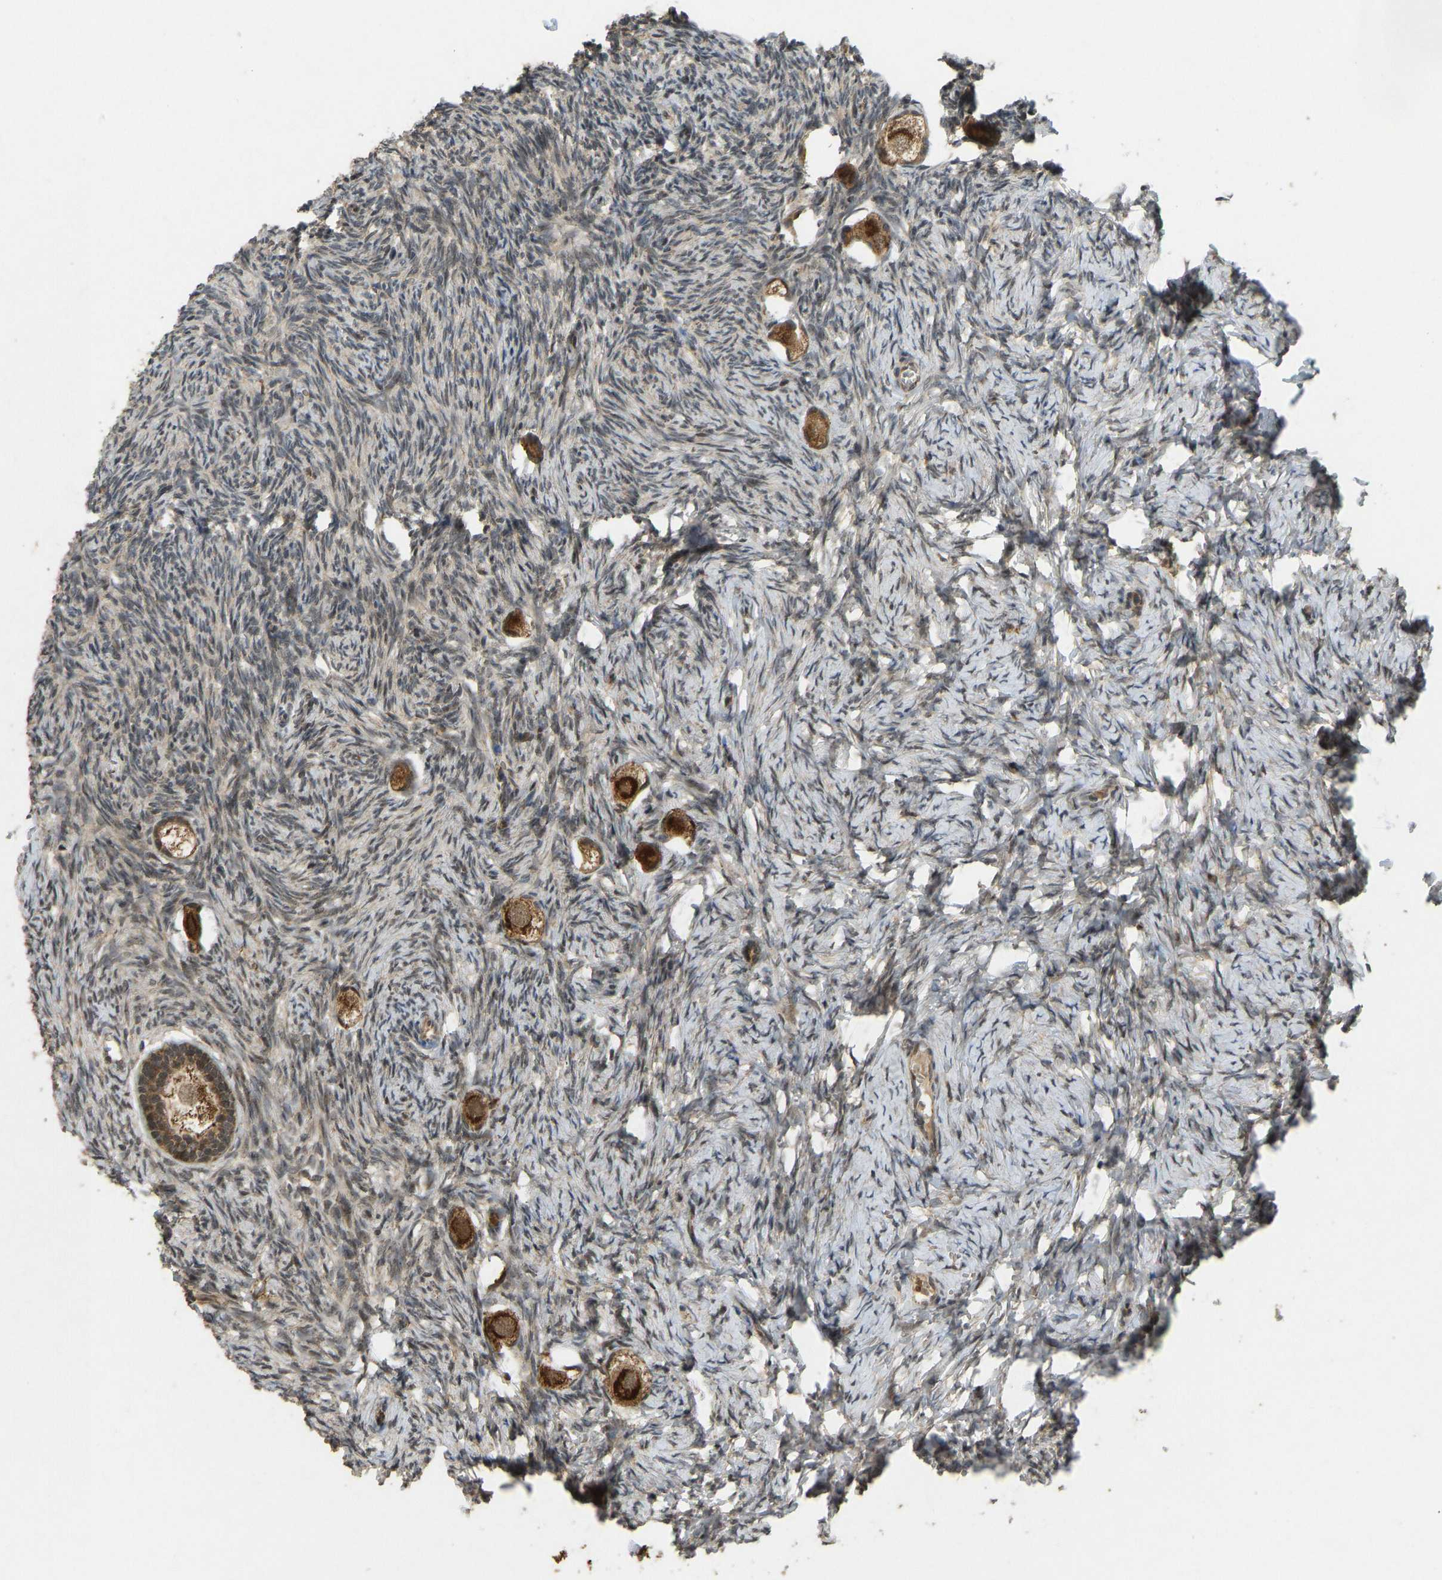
{"staining": {"intensity": "strong", "quantity": ">75%", "location": "cytoplasmic/membranous"}, "tissue": "ovary", "cell_type": "Follicle cells", "image_type": "normal", "snomed": [{"axis": "morphology", "description": "Normal tissue, NOS"}, {"axis": "topography", "description": "Ovary"}], "caption": "Ovary was stained to show a protein in brown. There is high levels of strong cytoplasmic/membranous expression in about >75% of follicle cells.", "gene": "ACADS", "patient": {"sex": "female", "age": 27}}